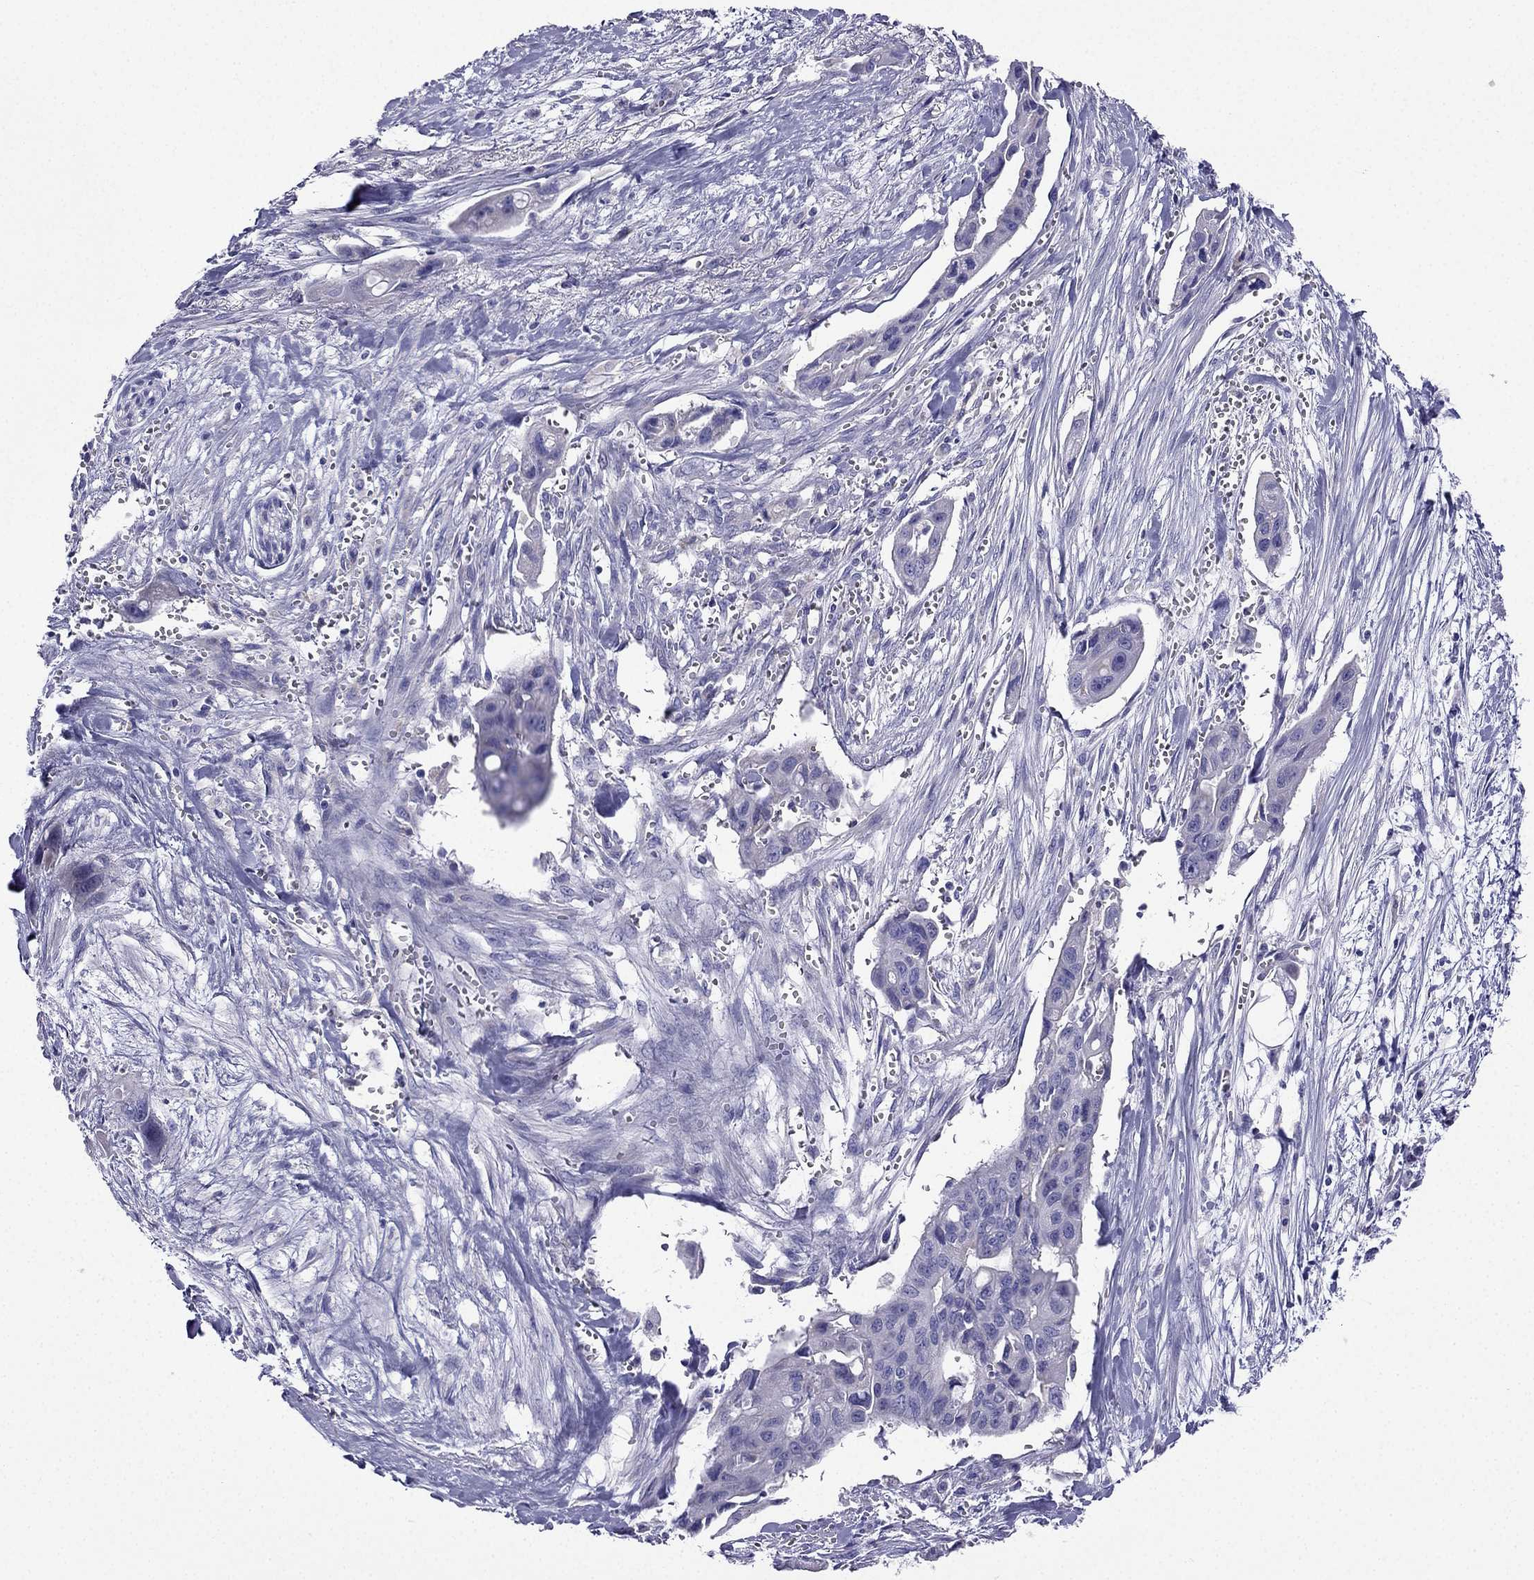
{"staining": {"intensity": "negative", "quantity": "none", "location": "none"}, "tissue": "pancreatic cancer", "cell_type": "Tumor cells", "image_type": "cancer", "snomed": [{"axis": "morphology", "description": "Adenocarcinoma, NOS"}, {"axis": "topography", "description": "Pancreas"}], "caption": "Tumor cells show no significant staining in adenocarcinoma (pancreatic).", "gene": "KIF5A", "patient": {"sex": "male", "age": 60}}